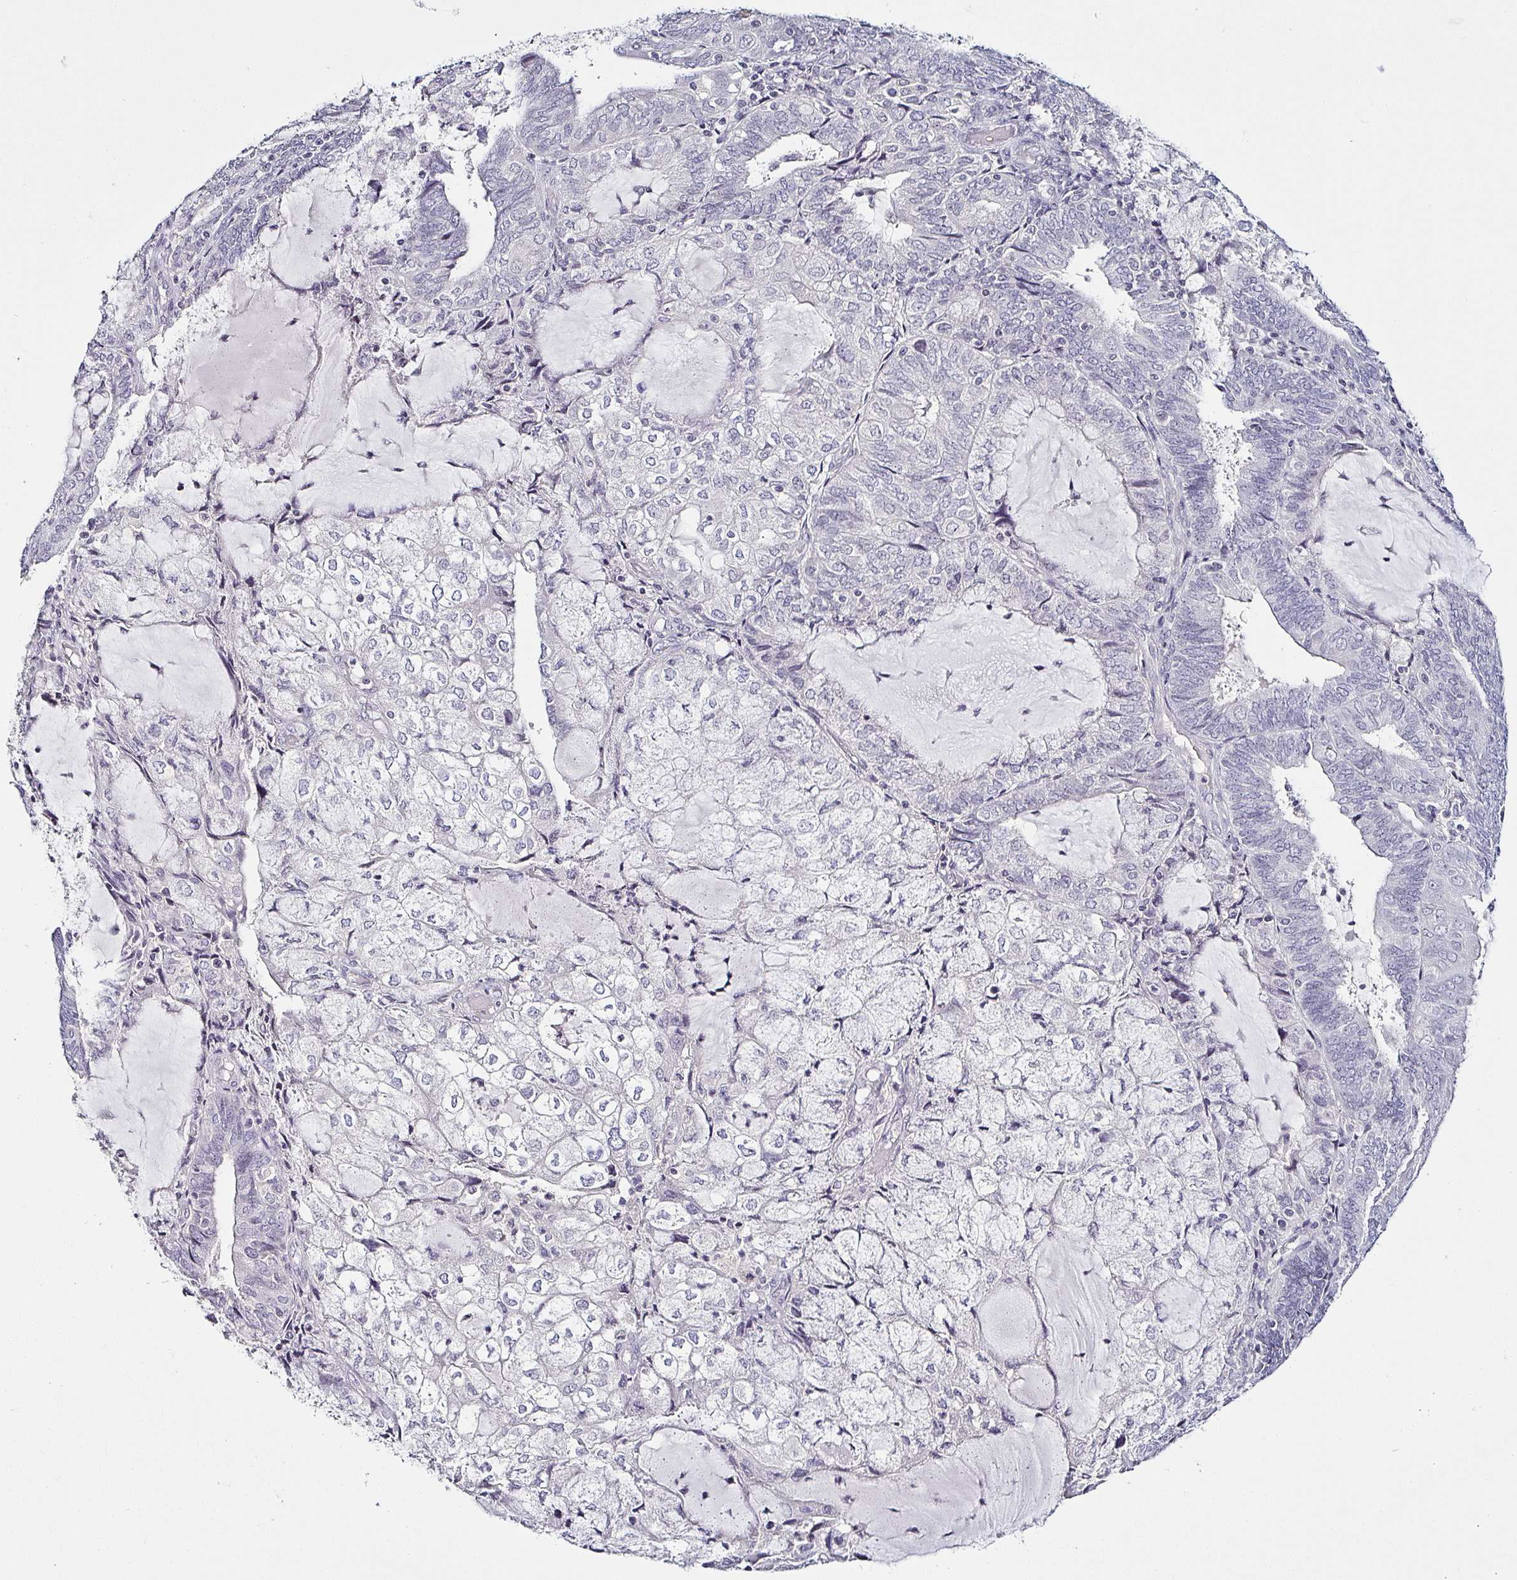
{"staining": {"intensity": "moderate", "quantity": "<25%", "location": "nuclear"}, "tissue": "endometrial cancer", "cell_type": "Tumor cells", "image_type": "cancer", "snomed": [{"axis": "morphology", "description": "Adenocarcinoma, NOS"}, {"axis": "topography", "description": "Endometrium"}], "caption": "An image showing moderate nuclear positivity in about <25% of tumor cells in endometrial cancer, as visualized by brown immunohistochemical staining.", "gene": "SERPINB3", "patient": {"sex": "female", "age": 81}}